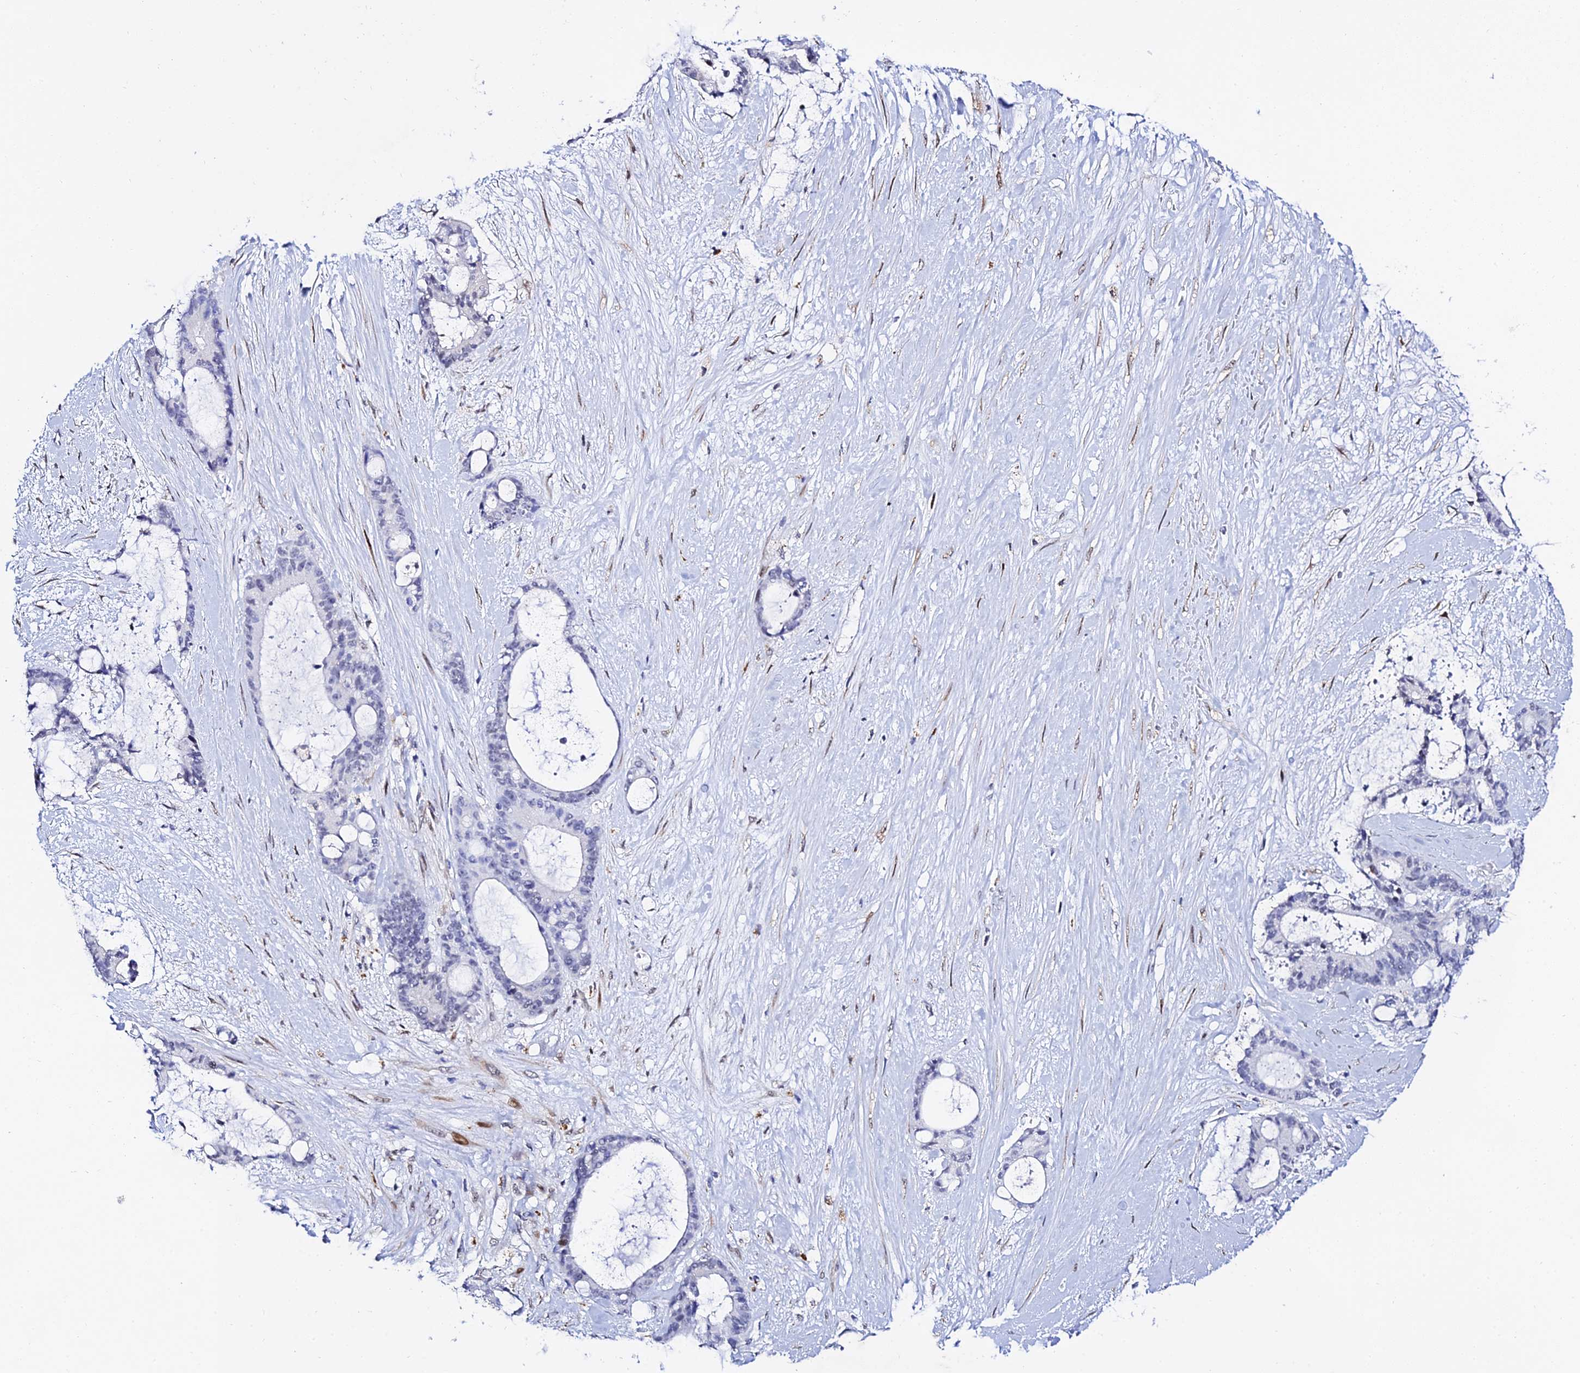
{"staining": {"intensity": "negative", "quantity": "none", "location": "none"}, "tissue": "liver cancer", "cell_type": "Tumor cells", "image_type": "cancer", "snomed": [{"axis": "morphology", "description": "Normal tissue, NOS"}, {"axis": "morphology", "description": "Cholangiocarcinoma"}, {"axis": "topography", "description": "Liver"}, {"axis": "topography", "description": "Peripheral nerve tissue"}], "caption": "This micrograph is of liver cancer (cholangiocarcinoma) stained with immunohistochemistry (IHC) to label a protein in brown with the nuclei are counter-stained blue. There is no staining in tumor cells.", "gene": "POFUT2", "patient": {"sex": "female", "age": 73}}